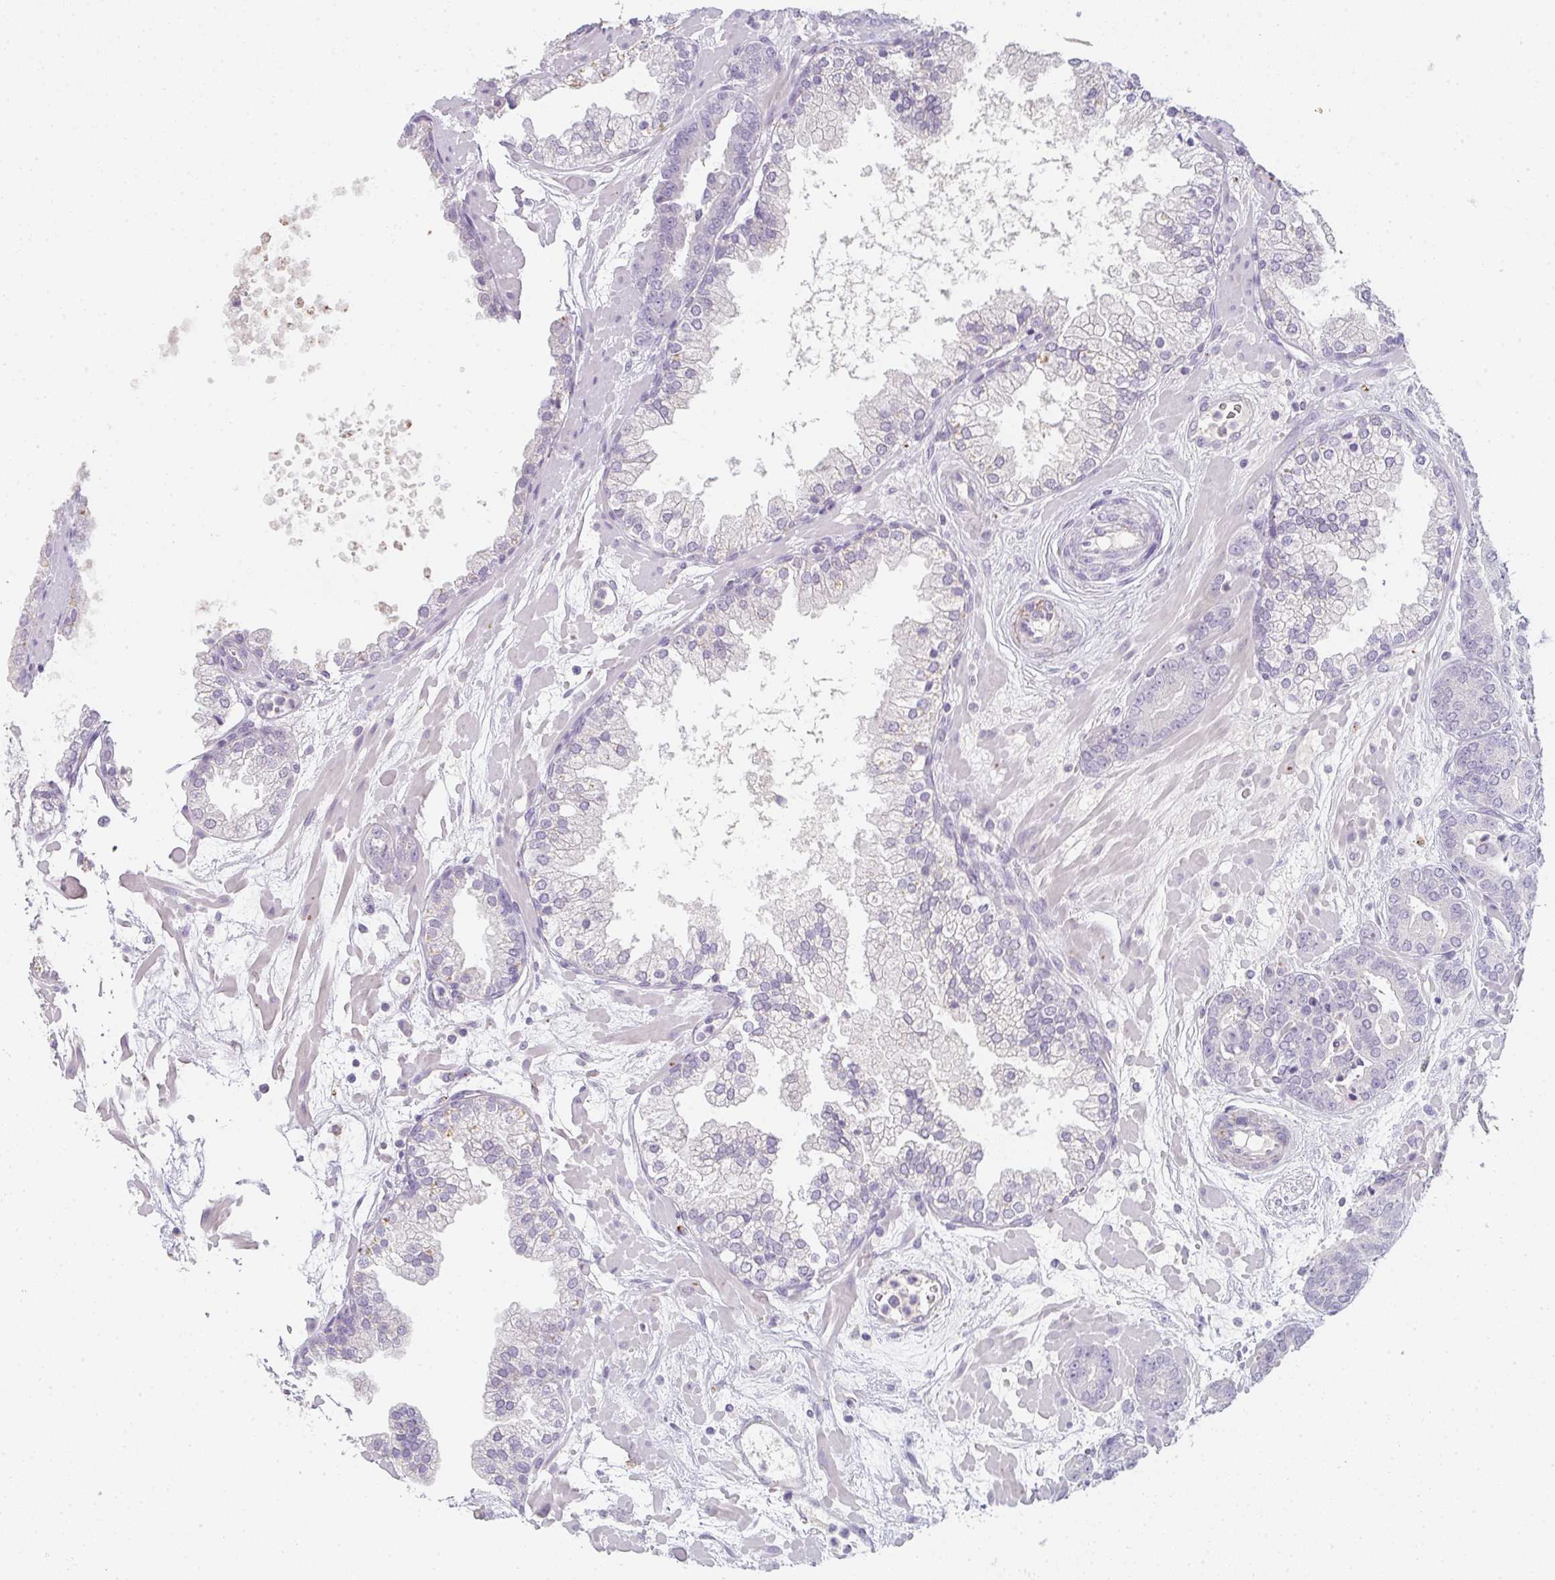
{"staining": {"intensity": "negative", "quantity": "none", "location": "none"}, "tissue": "prostate cancer", "cell_type": "Tumor cells", "image_type": "cancer", "snomed": [{"axis": "morphology", "description": "Adenocarcinoma, High grade"}, {"axis": "topography", "description": "Prostate"}], "caption": "A micrograph of prostate adenocarcinoma (high-grade) stained for a protein reveals no brown staining in tumor cells.", "gene": "C1QTNF8", "patient": {"sex": "male", "age": 66}}